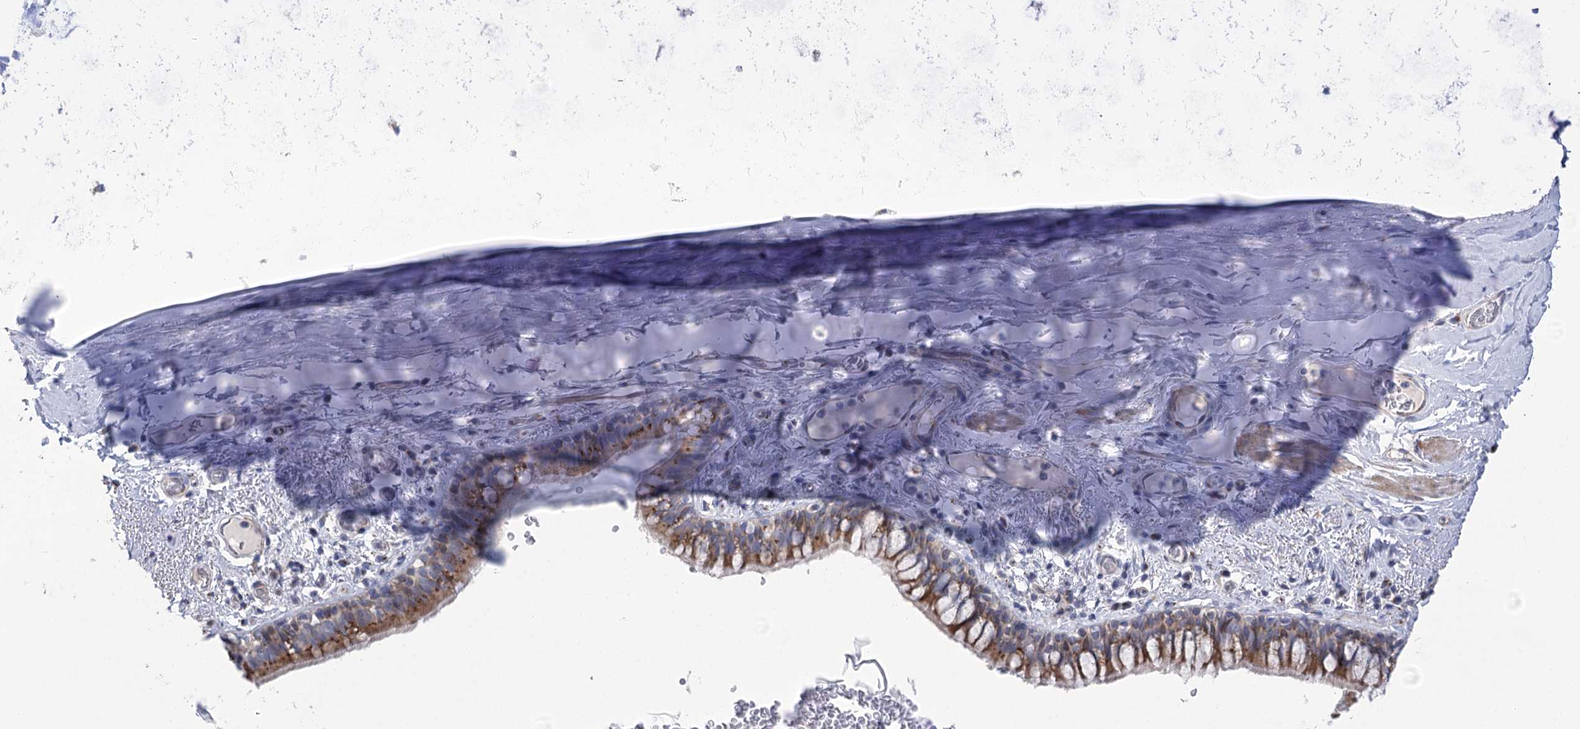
{"staining": {"intensity": "moderate", "quantity": ">75%", "location": "cytoplasmic/membranous"}, "tissue": "bronchus", "cell_type": "Respiratory epithelial cells", "image_type": "normal", "snomed": [{"axis": "morphology", "description": "Normal tissue, NOS"}, {"axis": "topography", "description": "Cartilage tissue"}, {"axis": "topography", "description": "Bronchus"}], "caption": "The histopathology image displays staining of normal bronchus, revealing moderate cytoplasmic/membranous protein staining (brown color) within respiratory epithelial cells. The protein of interest is stained brown, and the nuclei are stained in blue (DAB (3,3'-diaminobenzidine) IHC with brightfield microscopy, high magnification).", "gene": "NME7", "patient": {"sex": "female", "age": 36}}